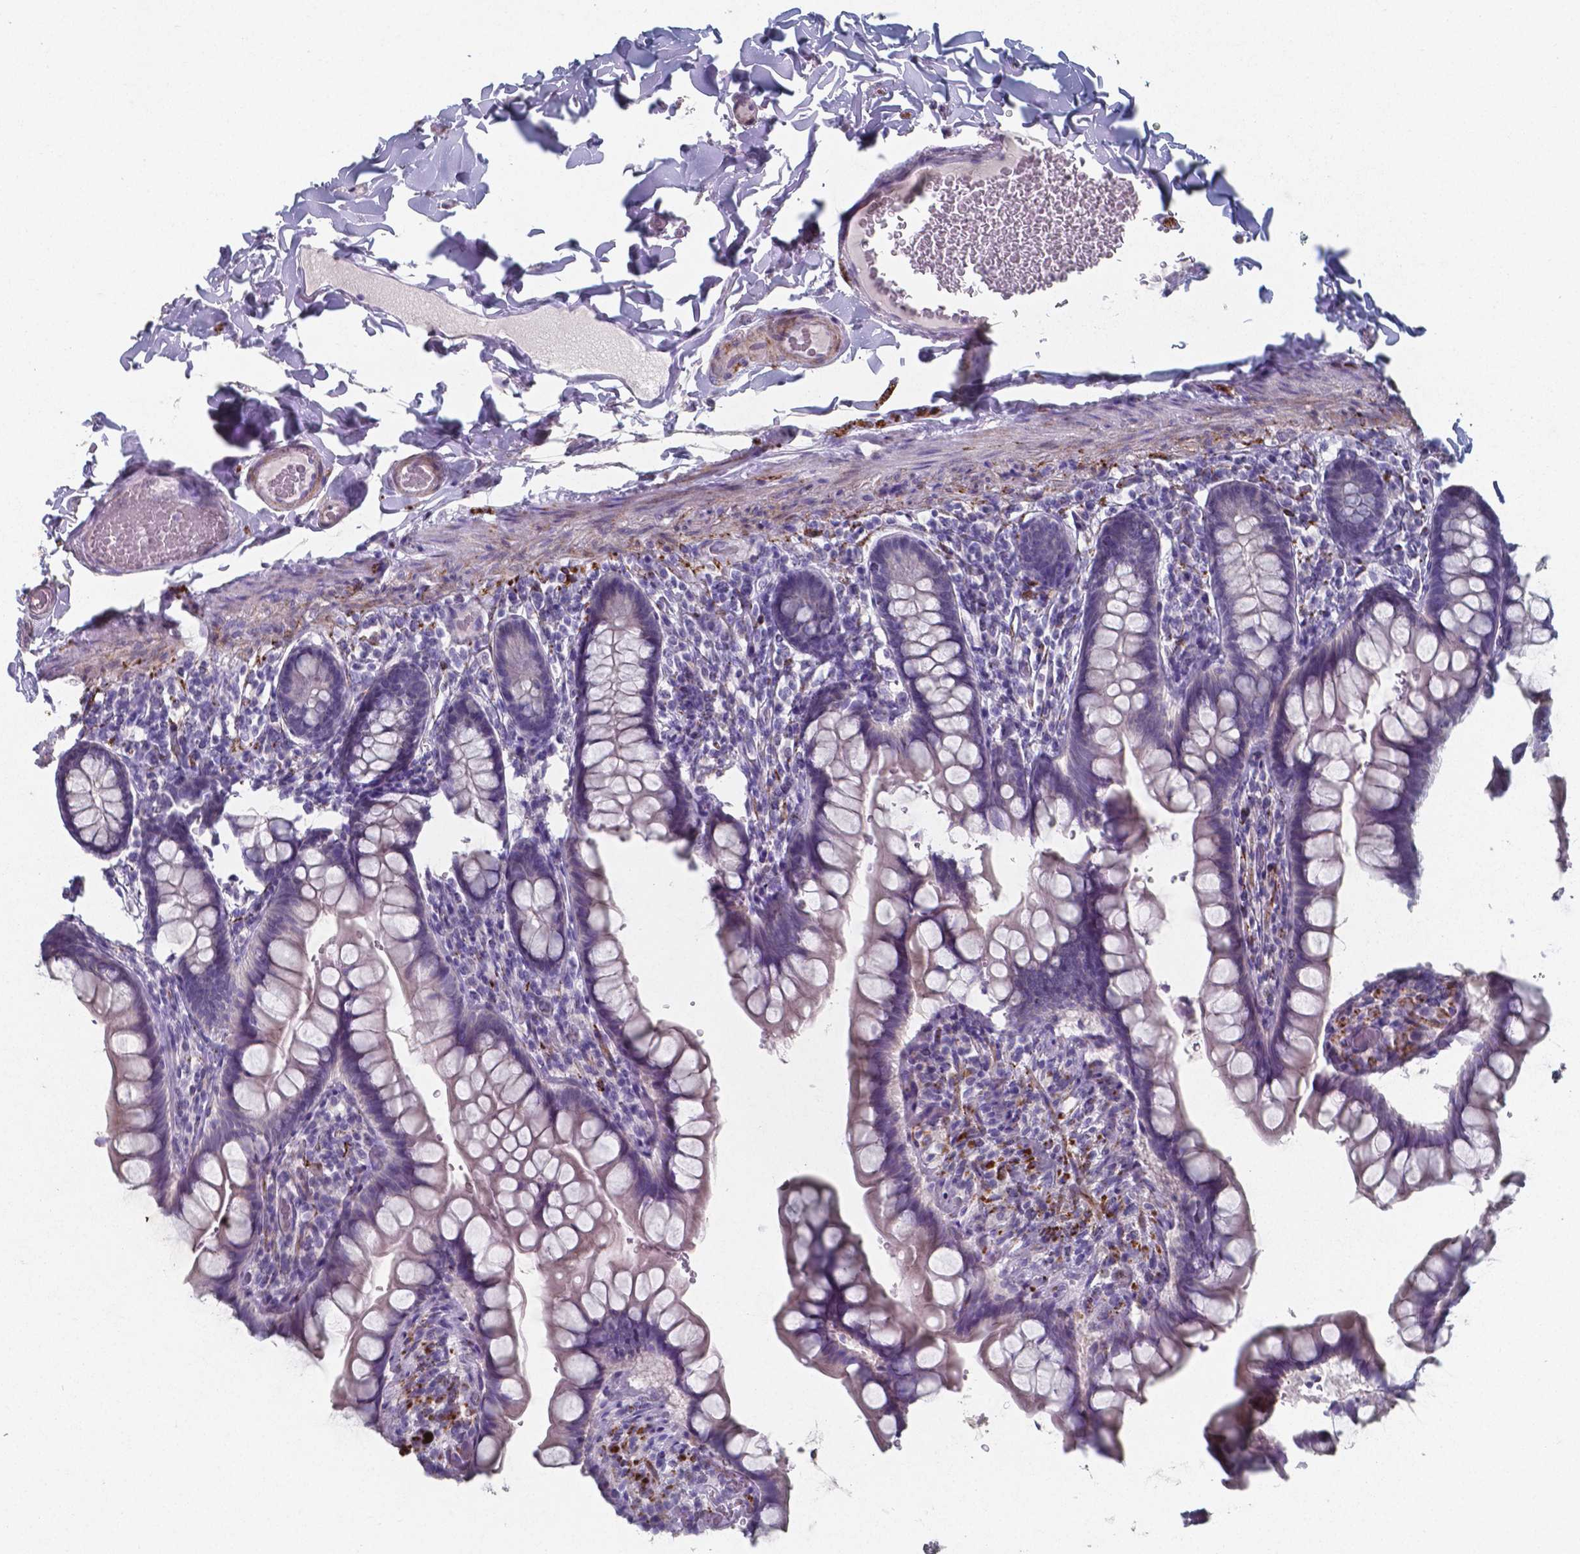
{"staining": {"intensity": "negative", "quantity": "none", "location": "none"}, "tissue": "small intestine", "cell_type": "Glandular cells", "image_type": "normal", "snomed": [{"axis": "morphology", "description": "Normal tissue, NOS"}, {"axis": "topography", "description": "Small intestine"}], "caption": "Immunohistochemistry image of normal small intestine: human small intestine stained with DAB (3,3'-diaminobenzidine) shows no significant protein positivity in glandular cells. The staining was performed using DAB to visualize the protein expression in brown, while the nuclei were stained in blue with hematoxylin (Magnification: 20x).", "gene": "PLA2R1", "patient": {"sex": "male", "age": 70}}